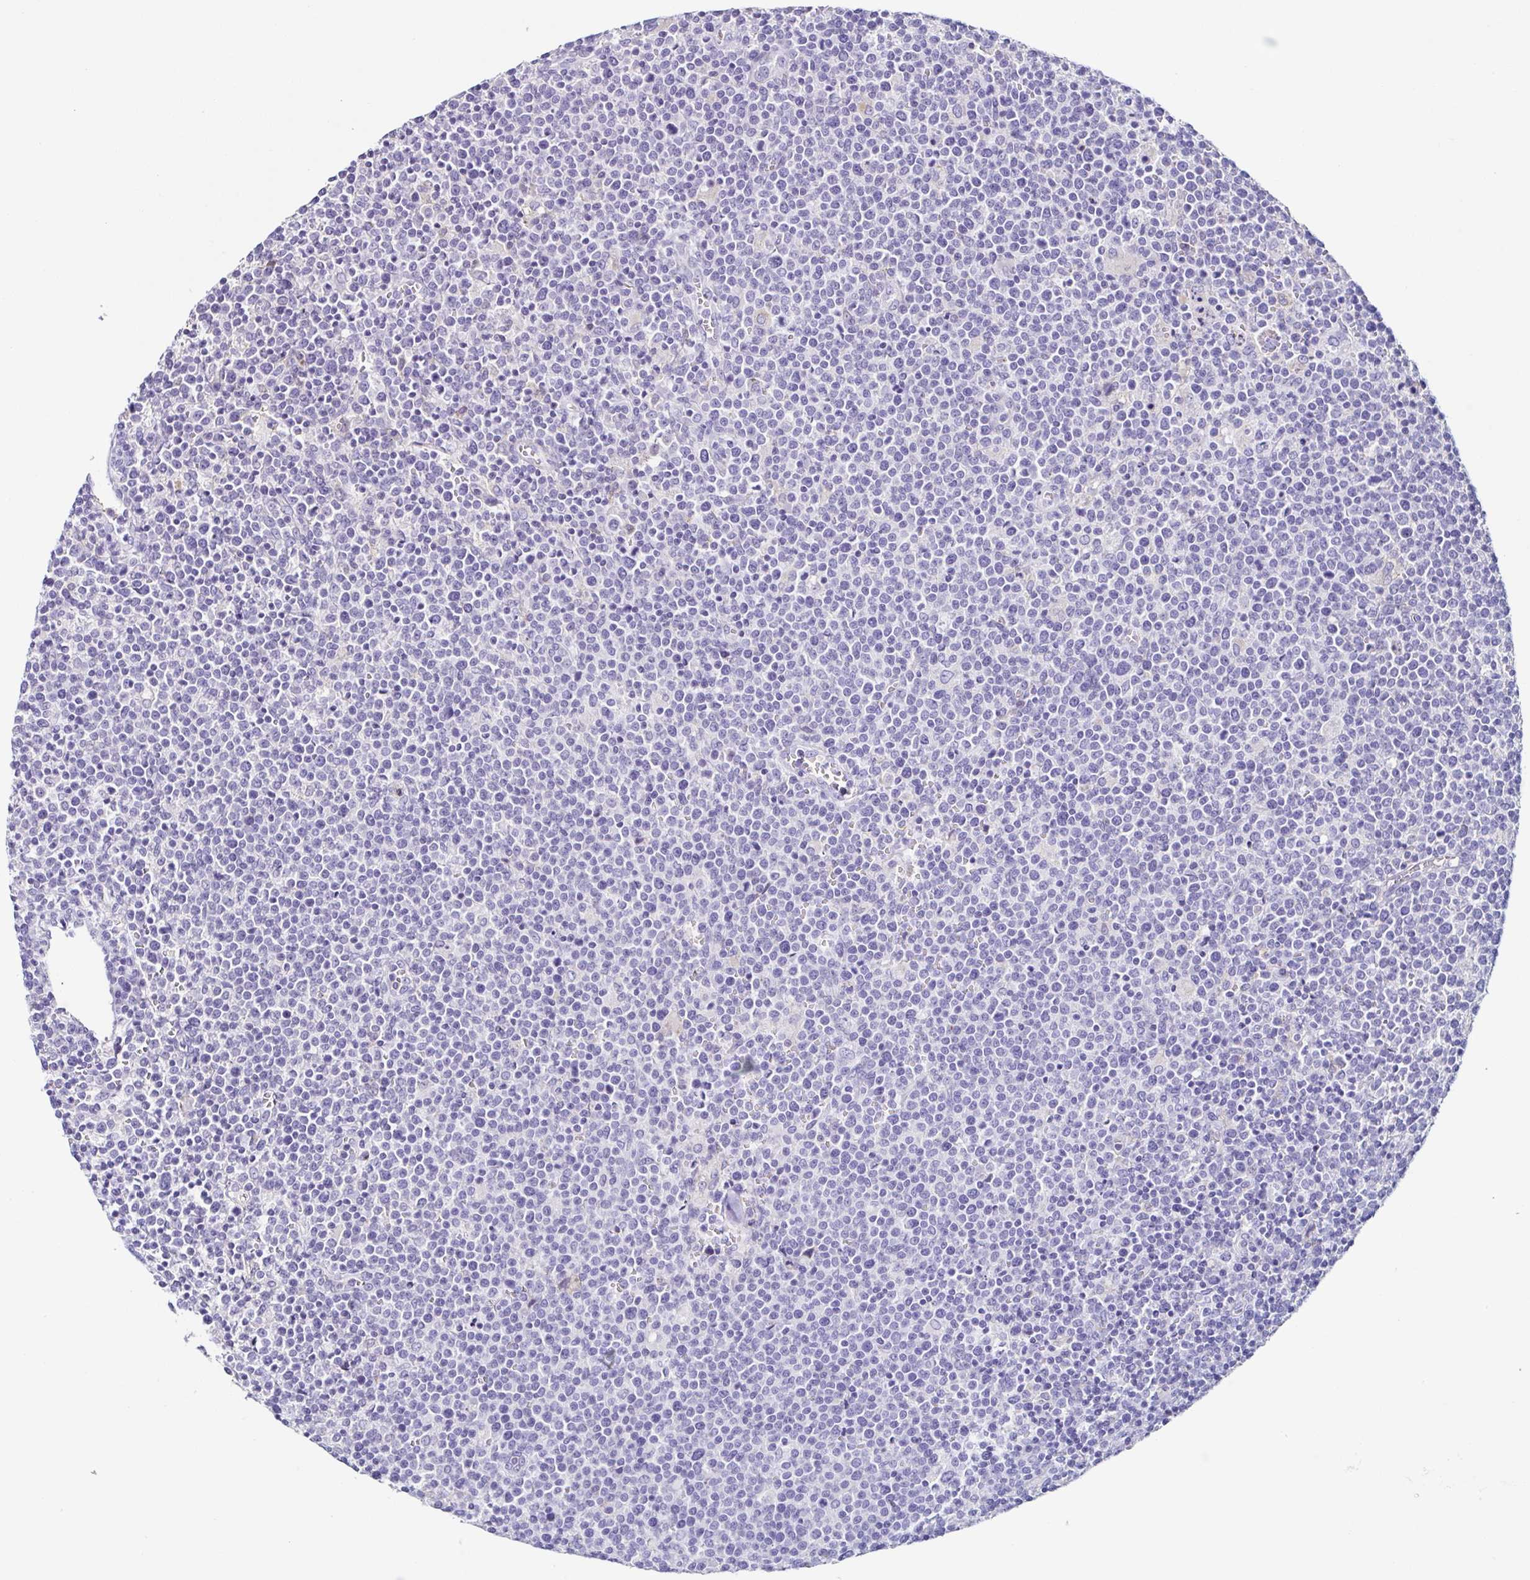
{"staining": {"intensity": "negative", "quantity": "none", "location": "none"}, "tissue": "lymphoma", "cell_type": "Tumor cells", "image_type": "cancer", "snomed": [{"axis": "morphology", "description": "Malignant lymphoma, non-Hodgkin's type, High grade"}, {"axis": "topography", "description": "Lymph node"}], "caption": "This image is of lymphoma stained with IHC to label a protein in brown with the nuclei are counter-stained blue. There is no staining in tumor cells.", "gene": "ANXA10", "patient": {"sex": "male", "age": 61}}